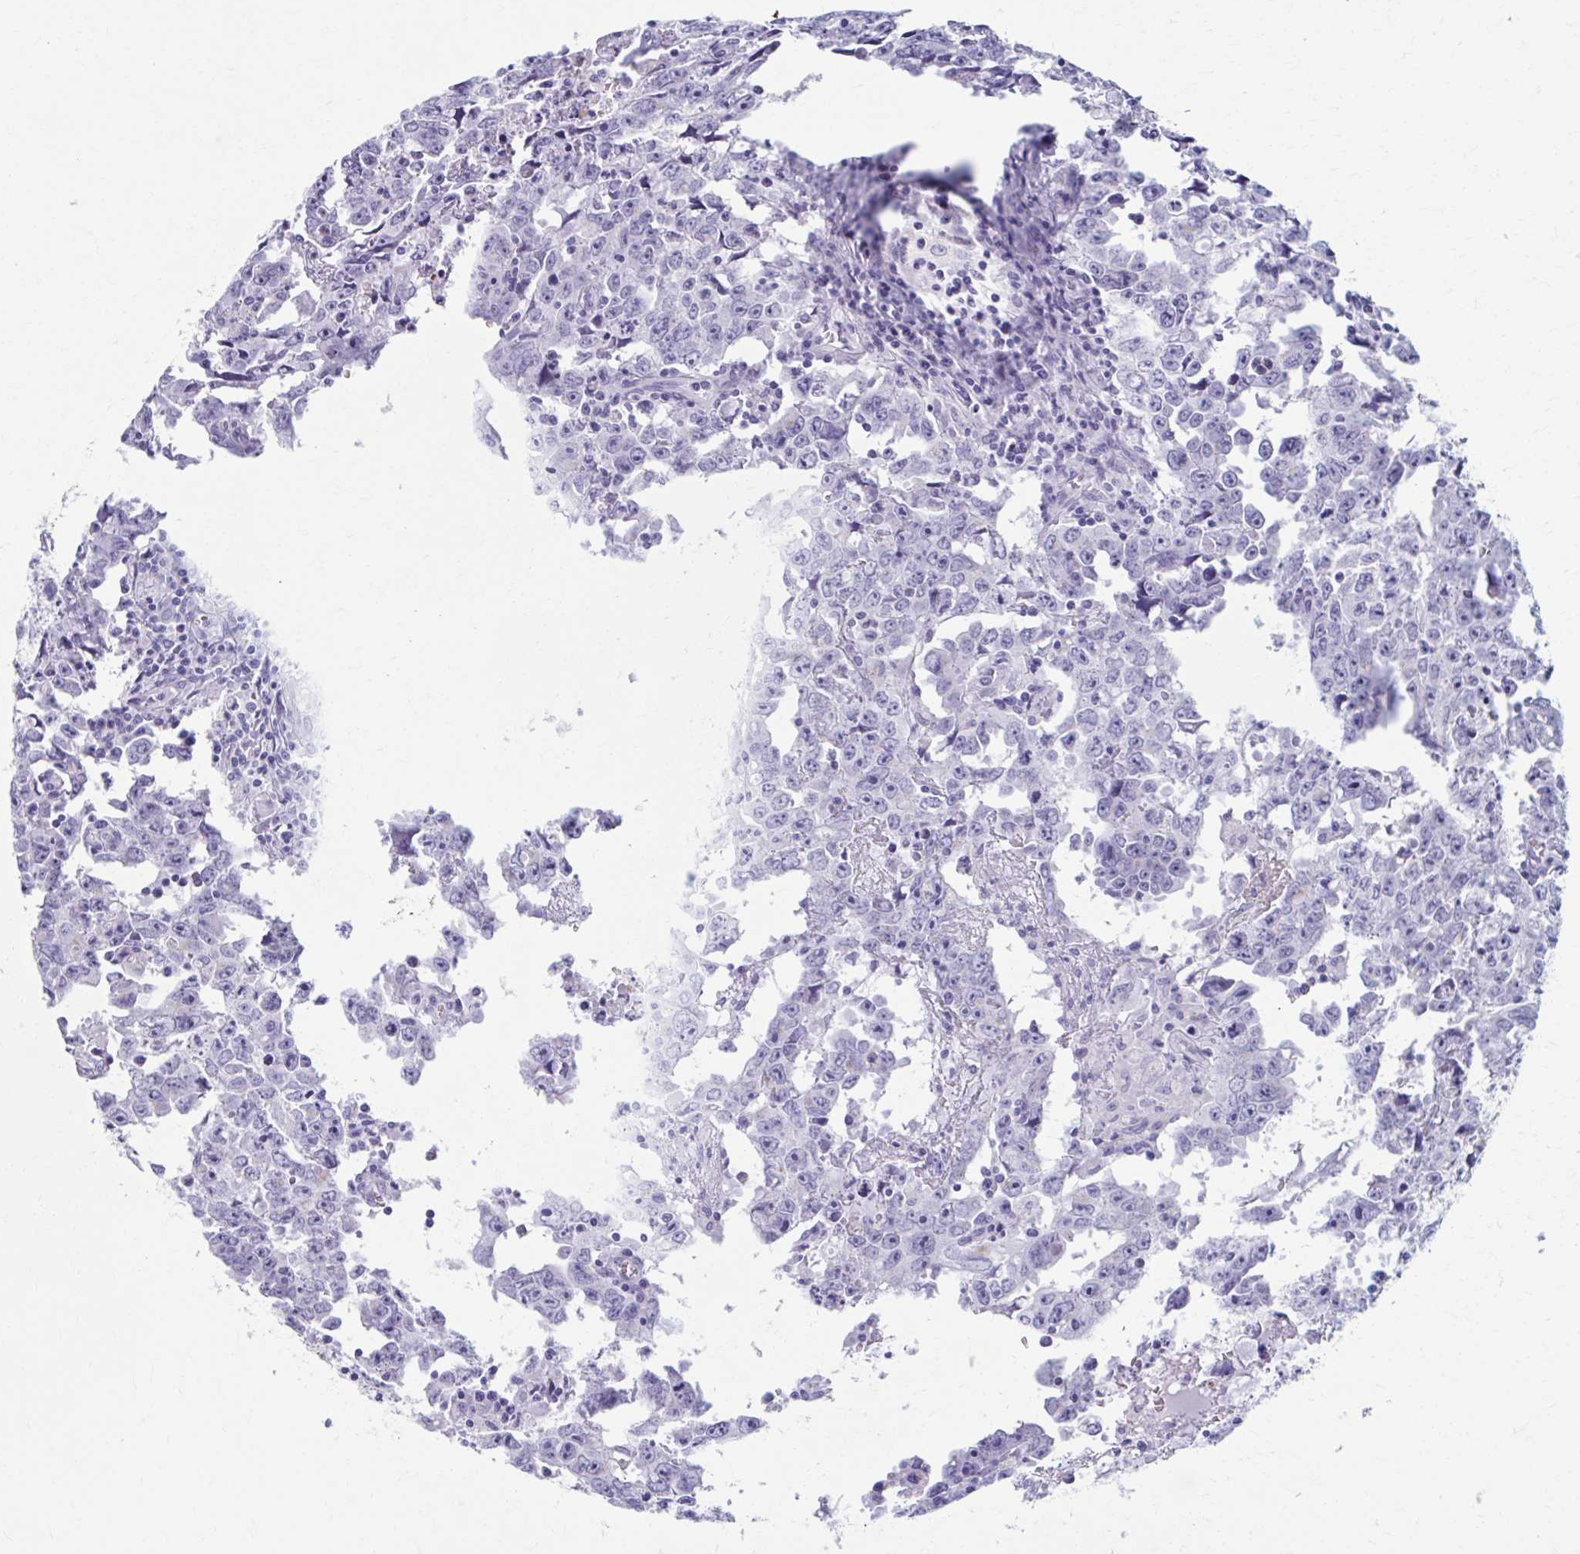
{"staining": {"intensity": "negative", "quantity": "none", "location": "none"}, "tissue": "testis cancer", "cell_type": "Tumor cells", "image_type": "cancer", "snomed": [{"axis": "morphology", "description": "Carcinoma, Embryonal, NOS"}, {"axis": "topography", "description": "Testis"}], "caption": "DAB (3,3'-diaminobenzidine) immunohistochemical staining of human embryonal carcinoma (testis) demonstrates no significant expression in tumor cells.", "gene": "KCNE2", "patient": {"sex": "male", "age": 22}}